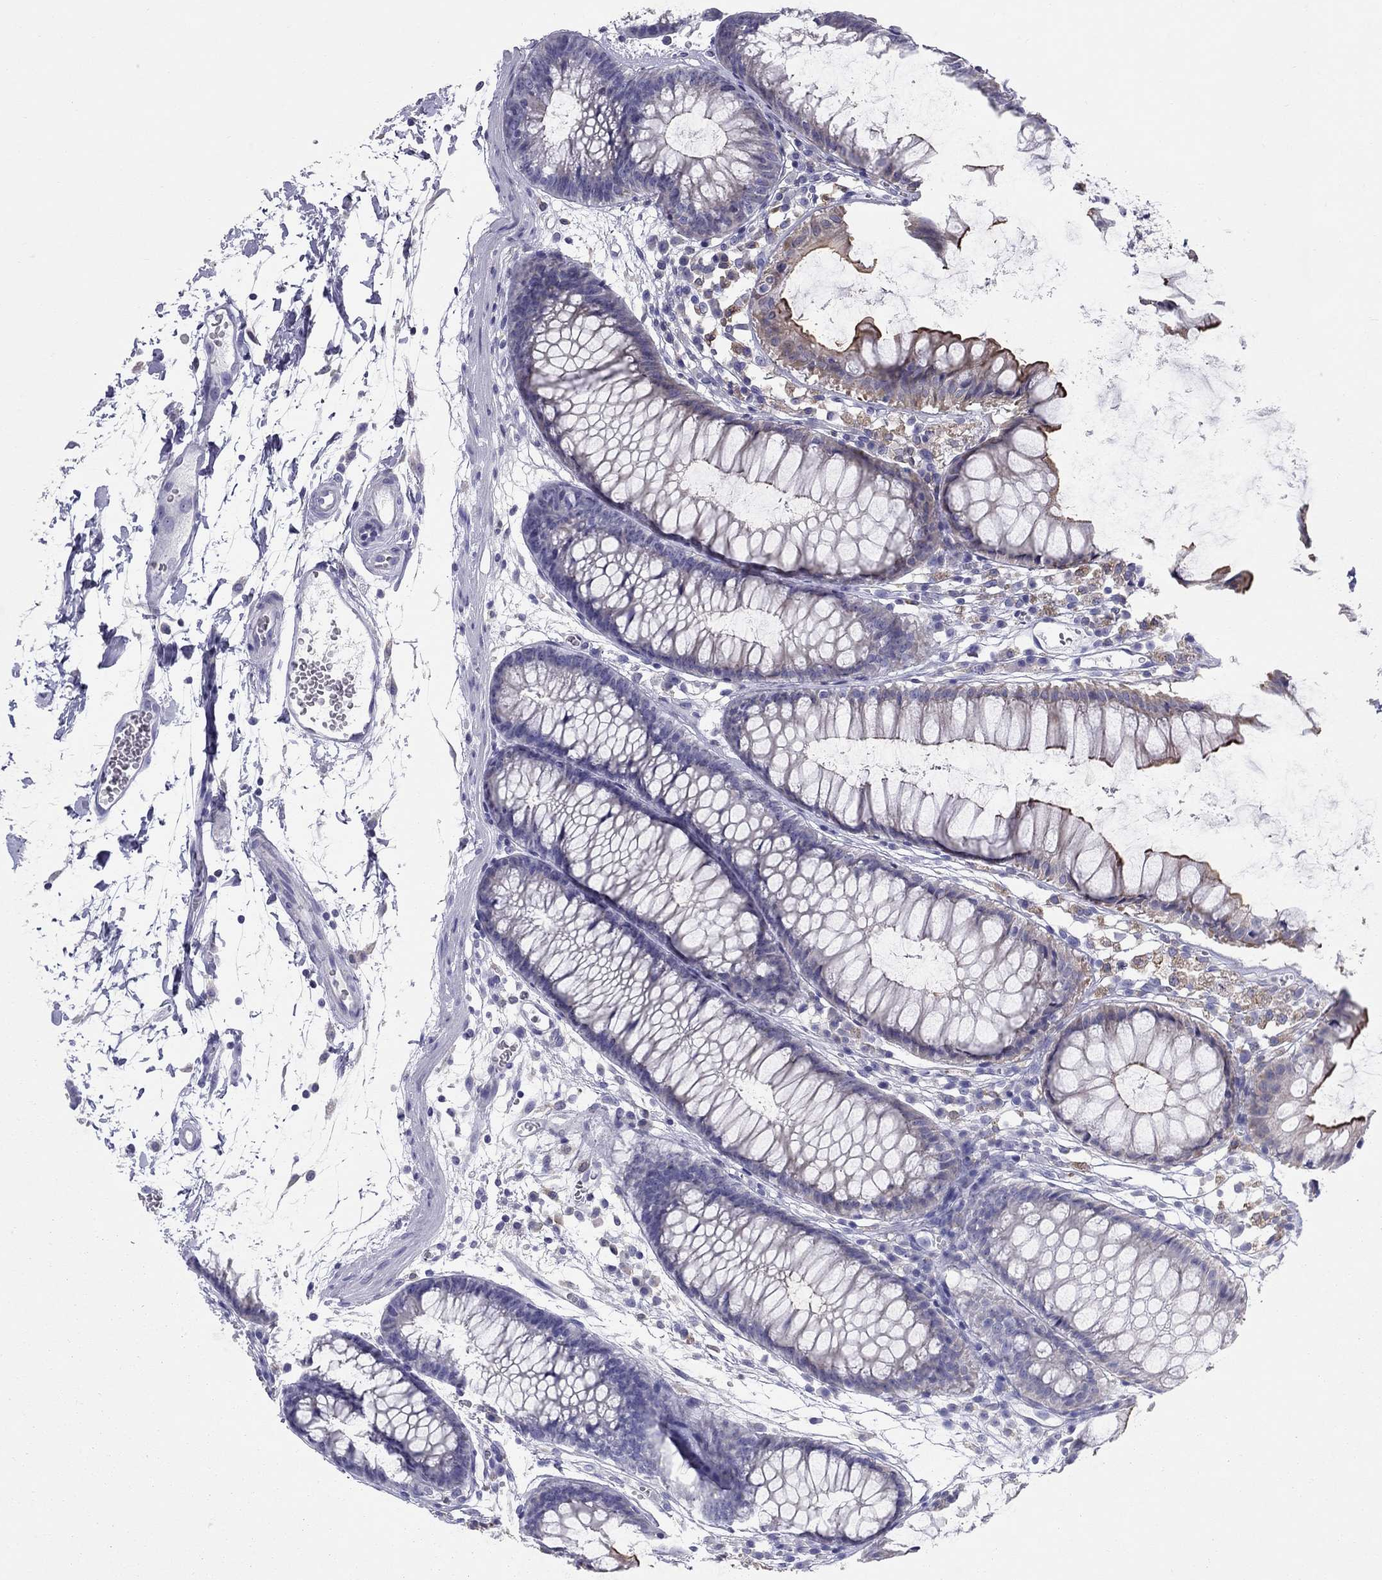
{"staining": {"intensity": "negative", "quantity": "none", "location": "none"}, "tissue": "colon", "cell_type": "Endothelial cells", "image_type": "normal", "snomed": [{"axis": "morphology", "description": "Normal tissue, NOS"}, {"axis": "morphology", "description": "Adenocarcinoma, NOS"}, {"axis": "topography", "description": "Colon"}], "caption": "Immunohistochemical staining of unremarkable human colon reveals no significant positivity in endothelial cells.", "gene": "SLC46A2", "patient": {"sex": "male", "age": 65}}